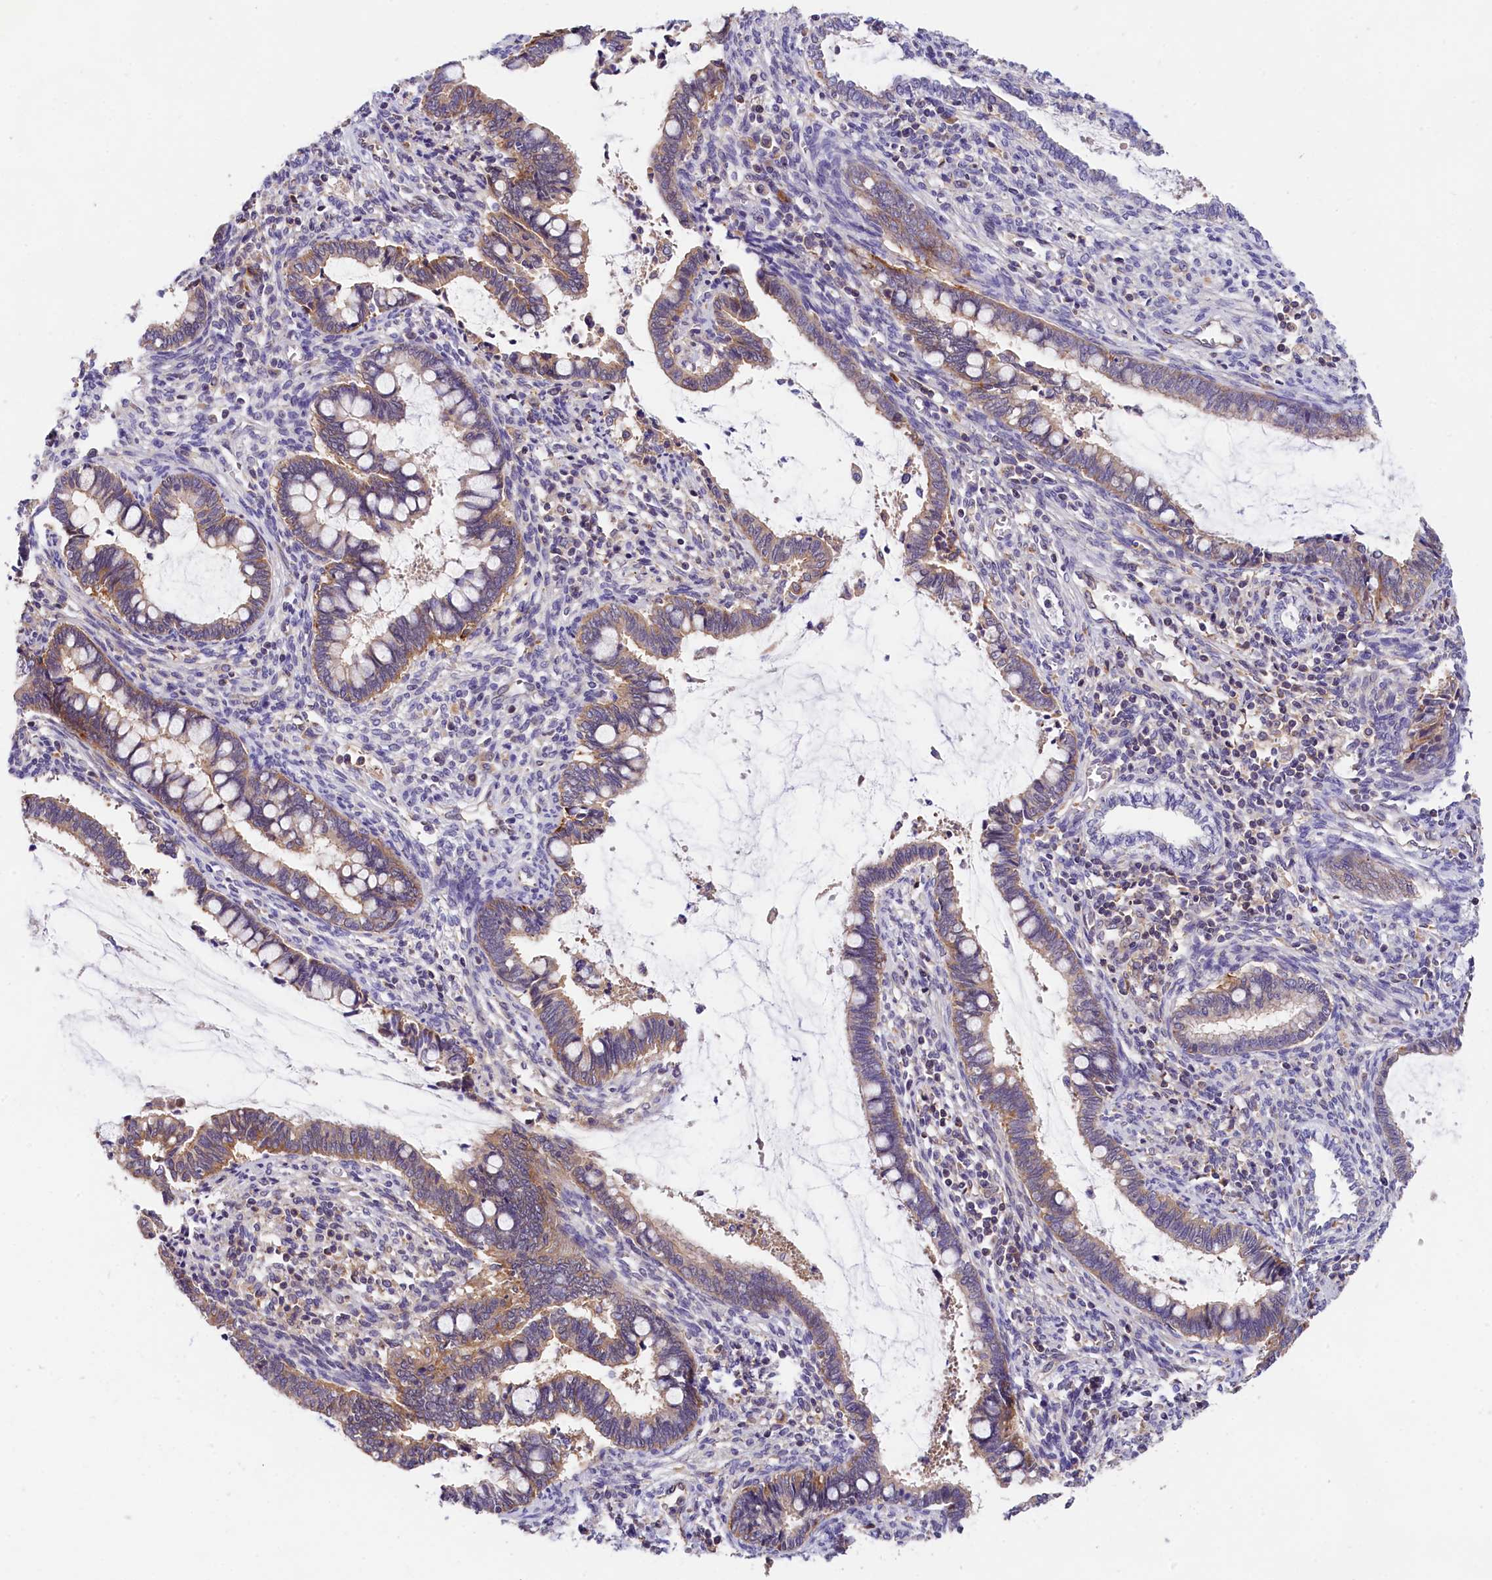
{"staining": {"intensity": "moderate", "quantity": ">75%", "location": "cytoplasmic/membranous"}, "tissue": "cervical cancer", "cell_type": "Tumor cells", "image_type": "cancer", "snomed": [{"axis": "morphology", "description": "Adenocarcinoma, NOS"}, {"axis": "topography", "description": "Cervix"}], "caption": "This image exhibits cervical cancer (adenocarcinoma) stained with immunohistochemistry to label a protein in brown. The cytoplasmic/membranous of tumor cells show moderate positivity for the protein. Nuclei are counter-stained blue.", "gene": "OAS3", "patient": {"sex": "female", "age": 44}}